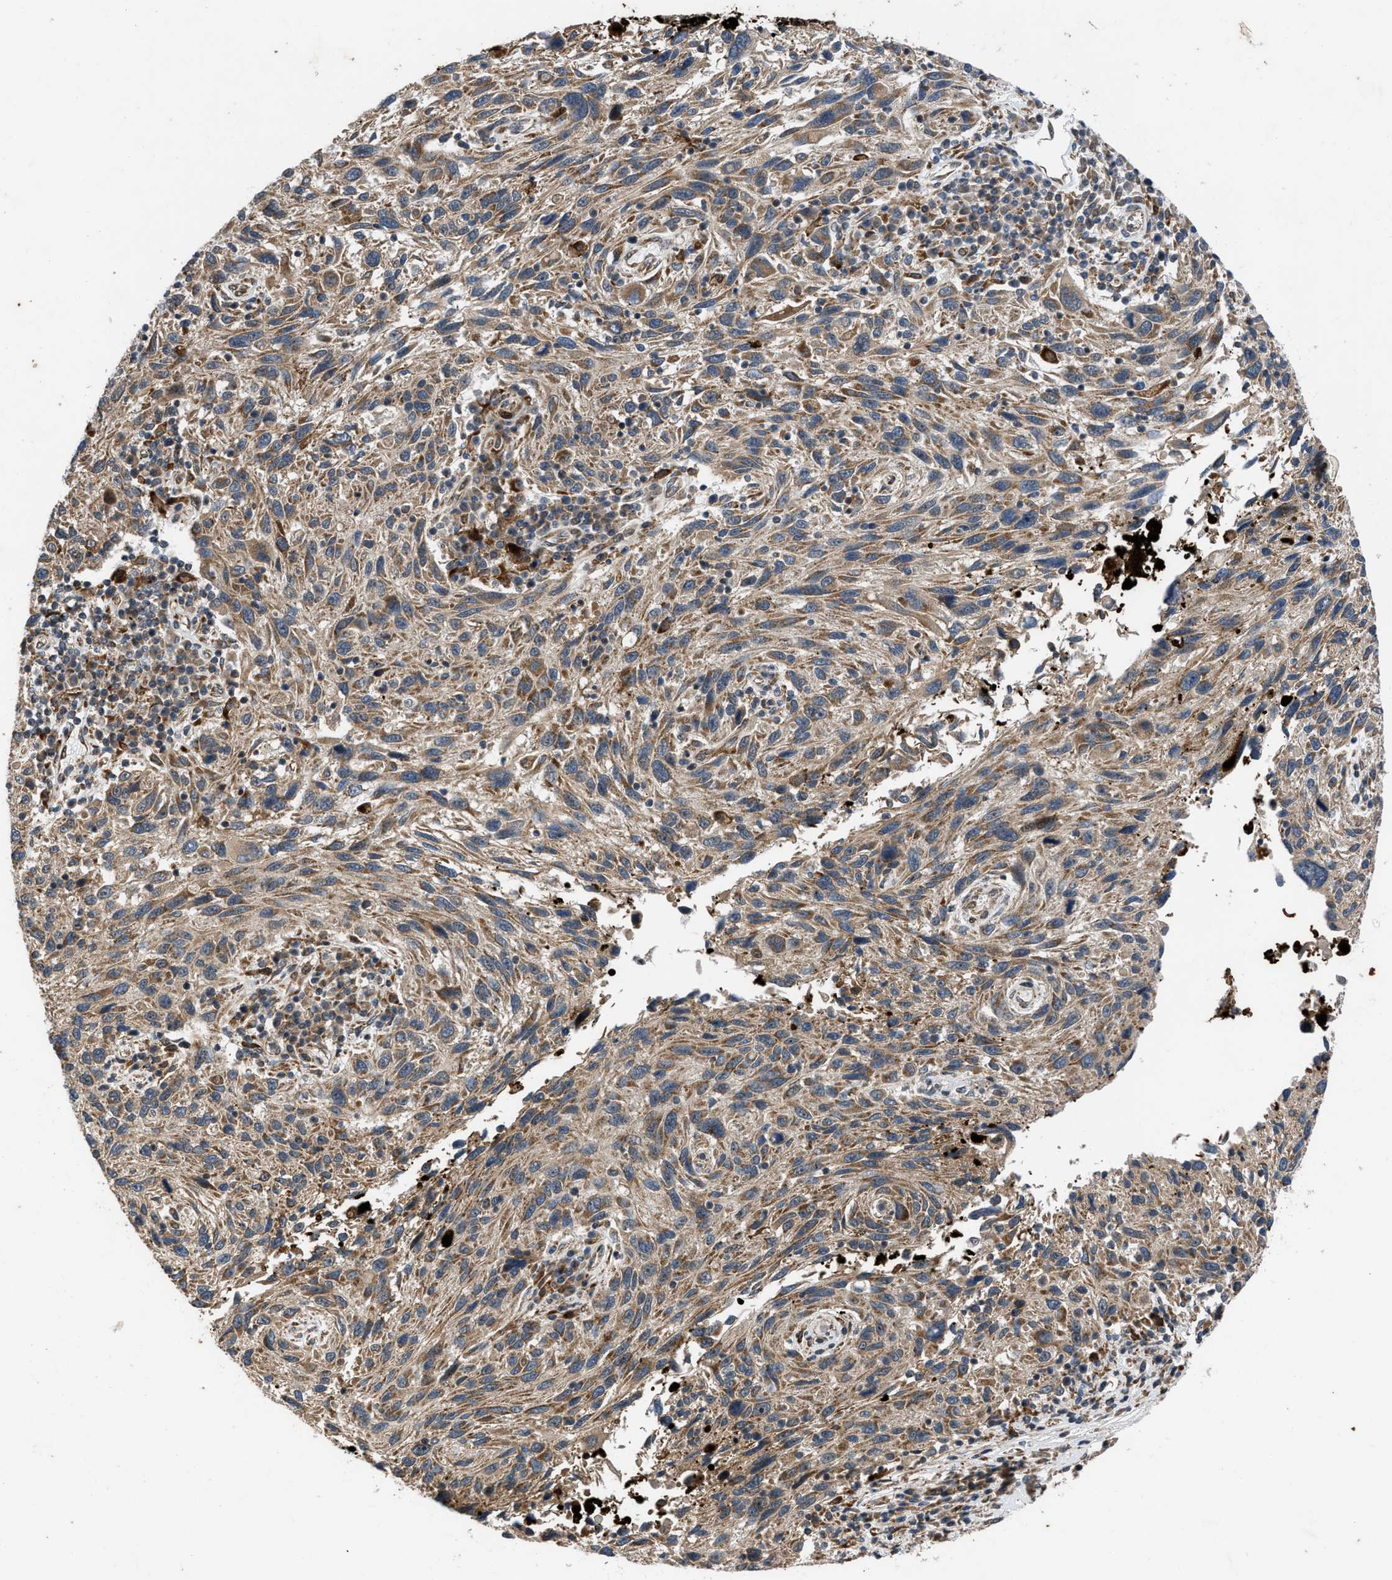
{"staining": {"intensity": "moderate", "quantity": ">75%", "location": "cytoplasmic/membranous"}, "tissue": "melanoma", "cell_type": "Tumor cells", "image_type": "cancer", "snomed": [{"axis": "morphology", "description": "Malignant melanoma, NOS"}, {"axis": "topography", "description": "Skin"}], "caption": "Tumor cells show medium levels of moderate cytoplasmic/membranous staining in approximately >75% of cells in human malignant melanoma.", "gene": "AP3M2", "patient": {"sex": "male", "age": 53}}